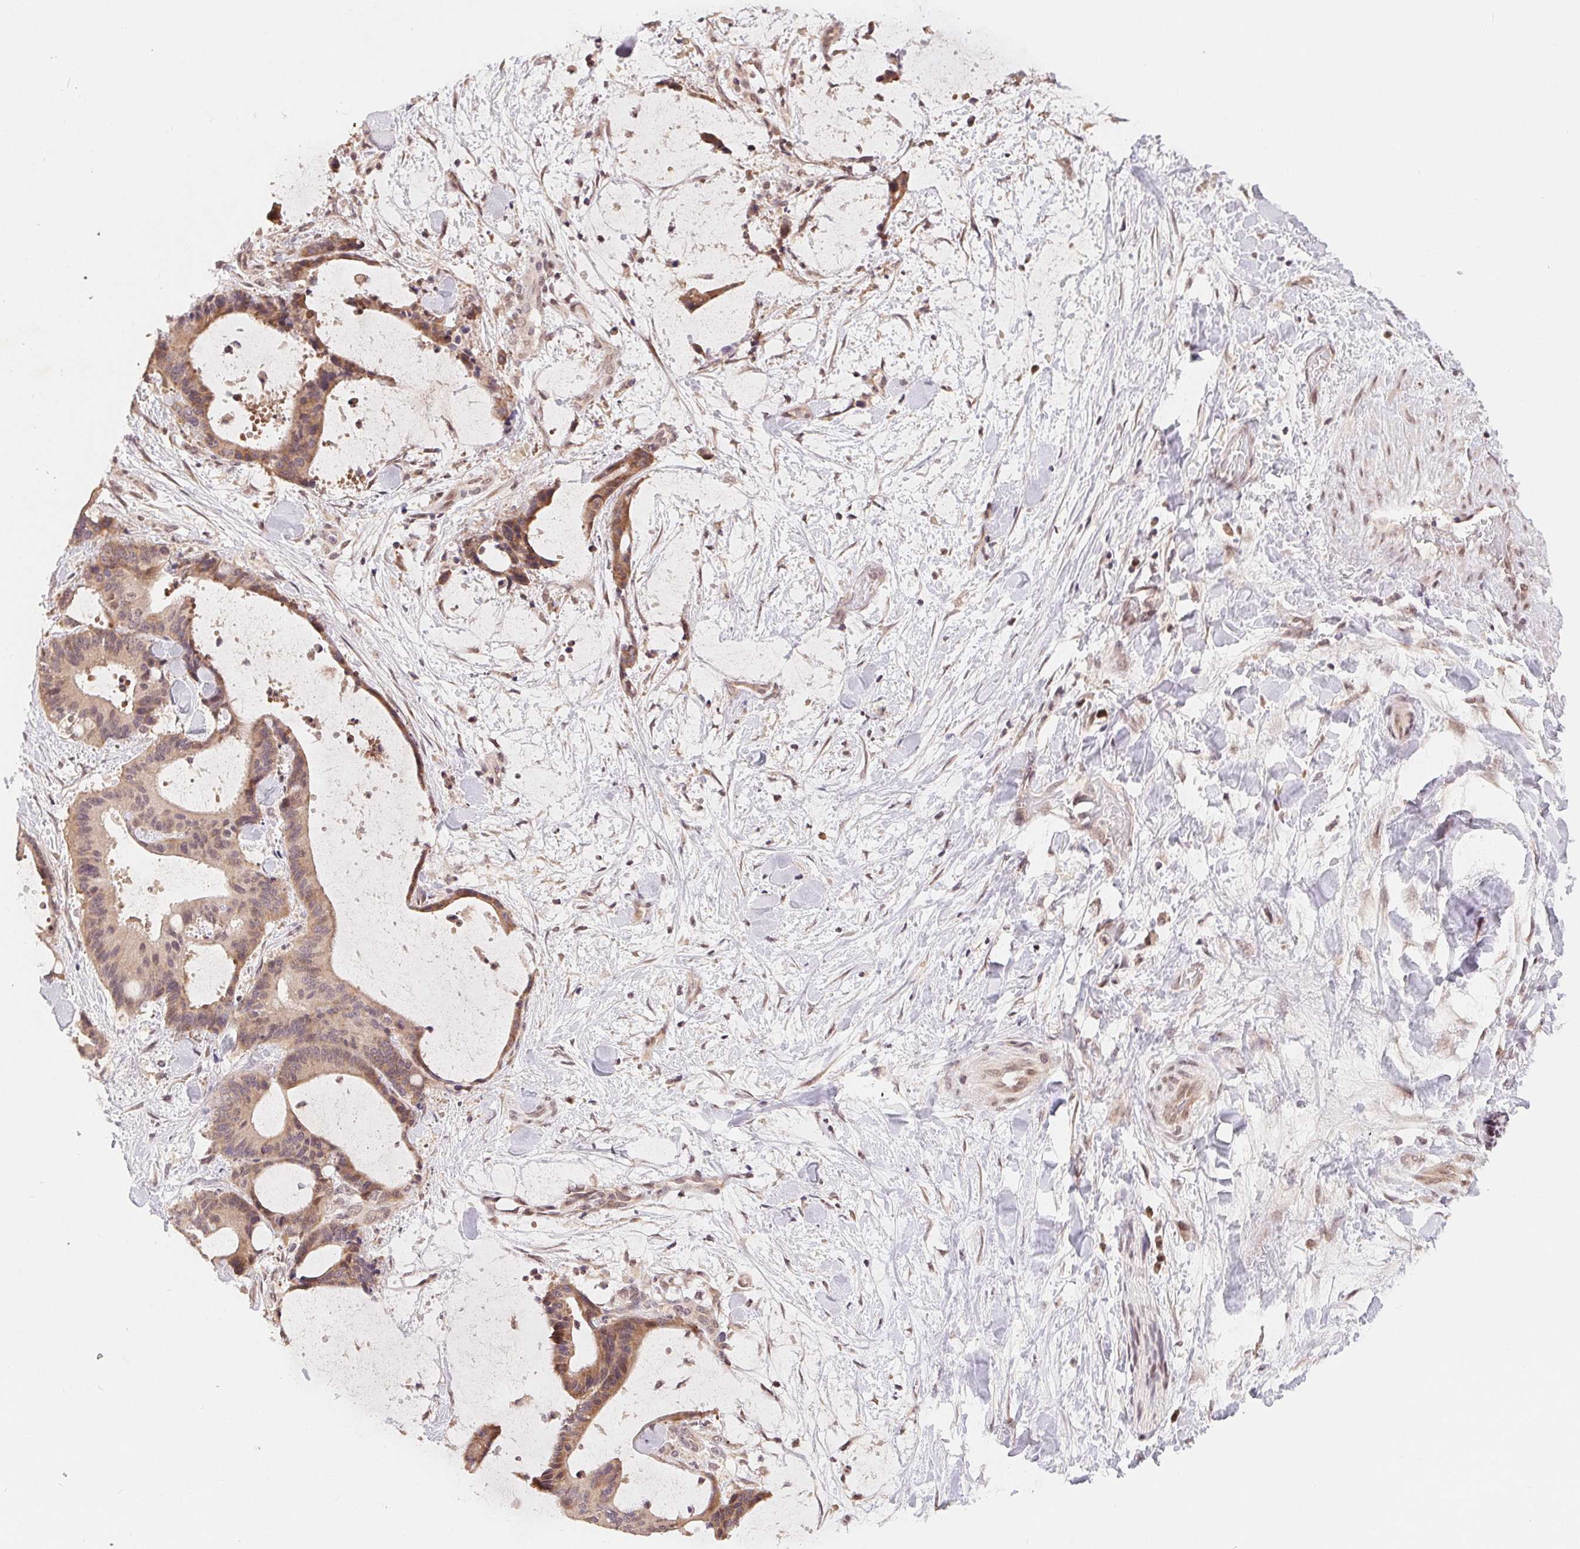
{"staining": {"intensity": "weak", "quantity": ">75%", "location": "cytoplasmic/membranous"}, "tissue": "liver cancer", "cell_type": "Tumor cells", "image_type": "cancer", "snomed": [{"axis": "morphology", "description": "Cholangiocarcinoma"}, {"axis": "topography", "description": "Liver"}], "caption": "Tumor cells show low levels of weak cytoplasmic/membranous positivity in approximately >75% of cells in human liver cholangiocarcinoma.", "gene": "HMGN3", "patient": {"sex": "female", "age": 73}}